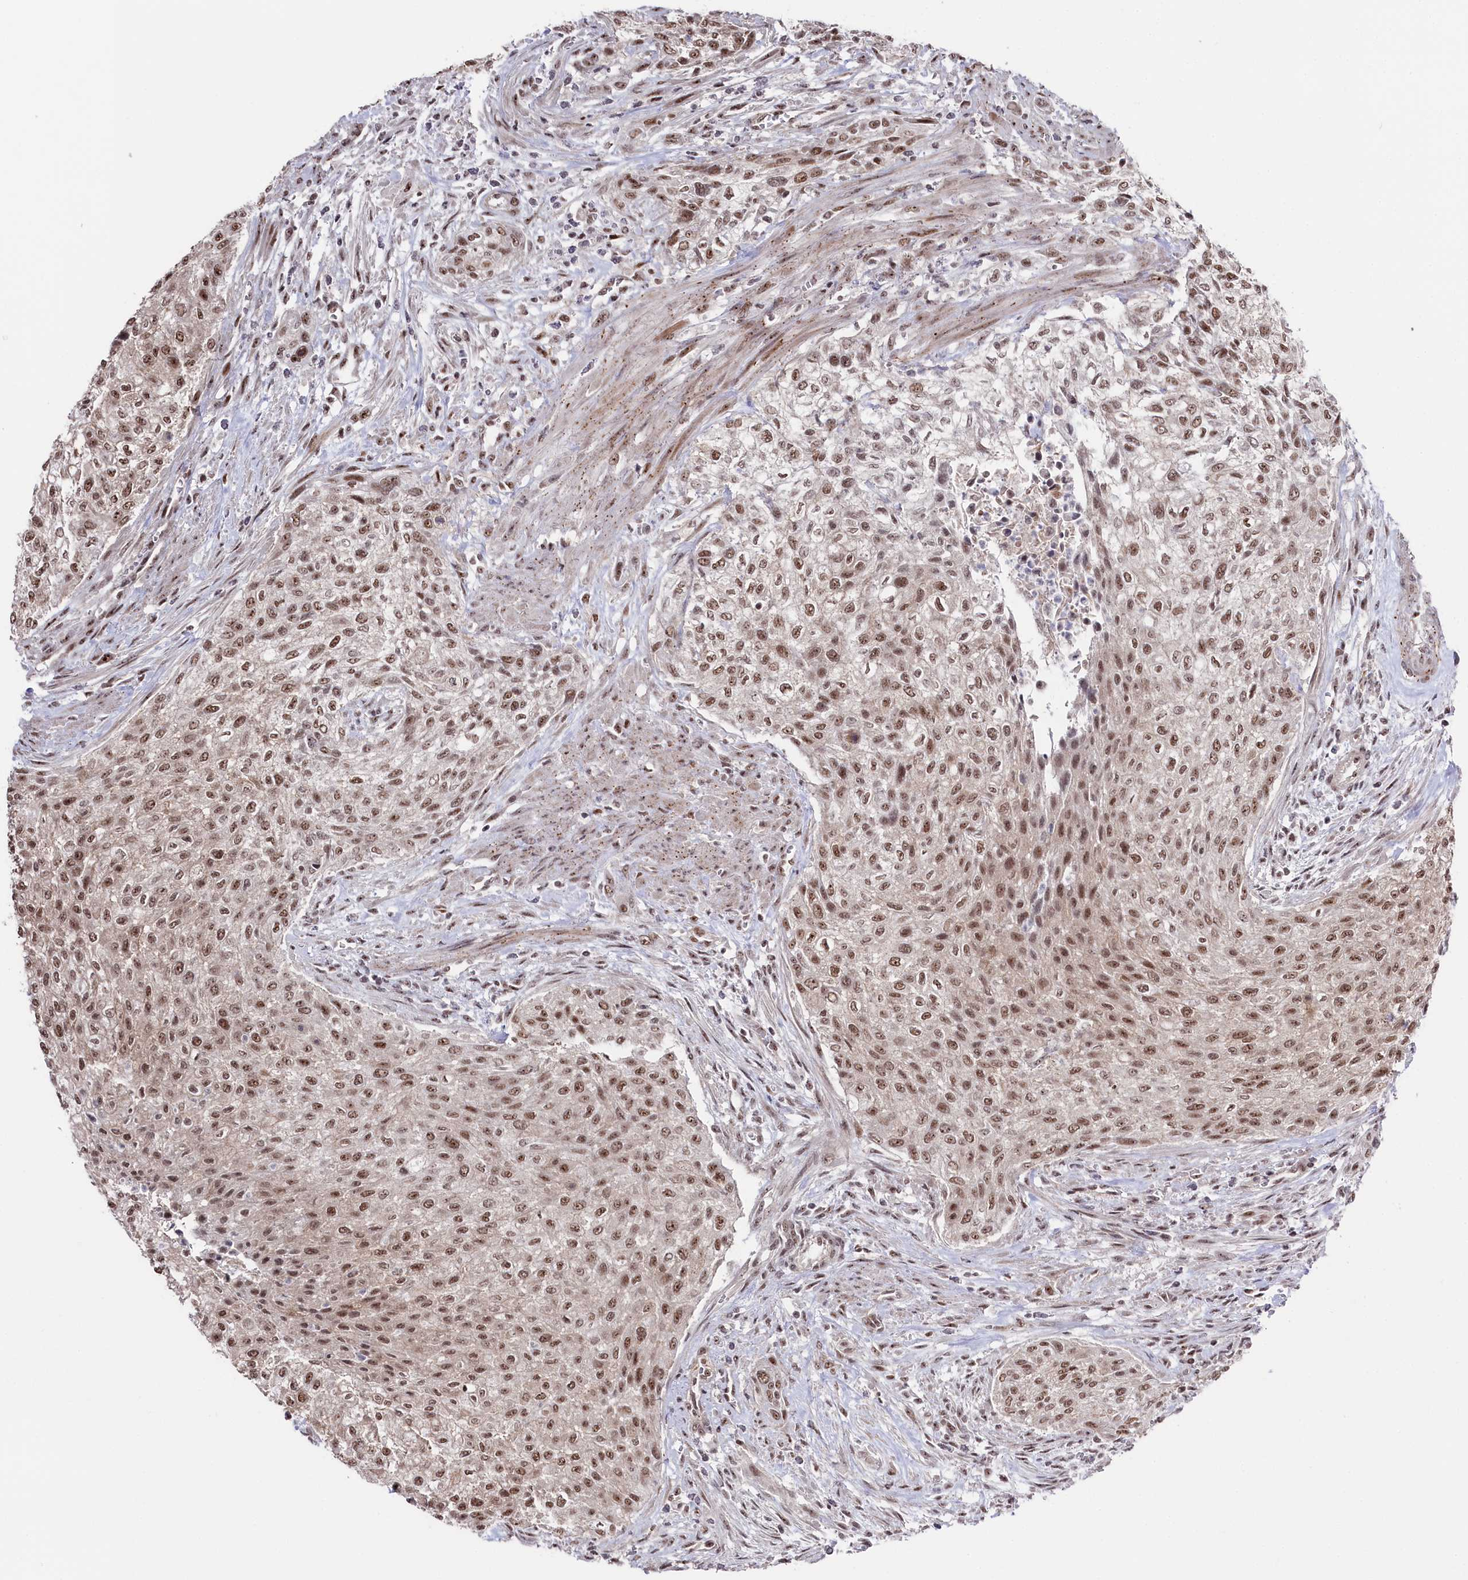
{"staining": {"intensity": "moderate", "quantity": ">75%", "location": "nuclear"}, "tissue": "urothelial cancer", "cell_type": "Tumor cells", "image_type": "cancer", "snomed": [{"axis": "morphology", "description": "Urothelial carcinoma, High grade"}, {"axis": "topography", "description": "Urinary bladder"}], "caption": "Moderate nuclear protein expression is seen in approximately >75% of tumor cells in urothelial carcinoma (high-grade).", "gene": "POLR2H", "patient": {"sex": "male", "age": 35}}